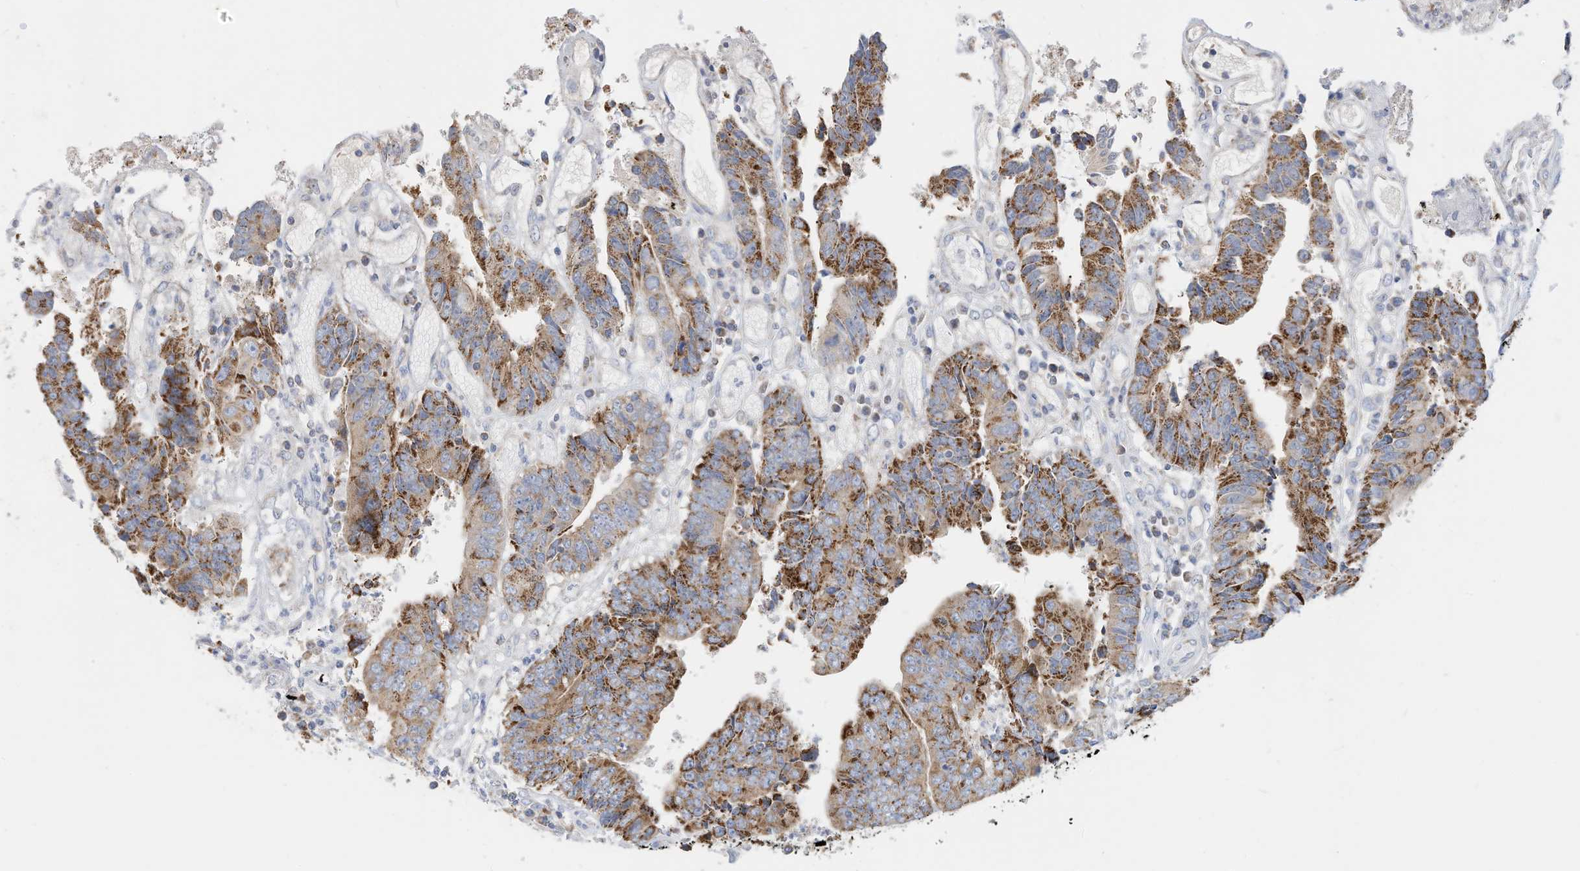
{"staining": {"intensity": "strong", "quantity": "25%-75%", "location": "cytoplasmic/membranous"}, "tissue": "colorectal cancer", "cell_type": "Tumor cells", "image_type": "cancer", "snomed": [{"axis": "morphology", "description": "Adenocarcinoma, NOS"}, {"axis": "topography", "description": "Rectum"}], "caption": "High-magnification brightfield microscopy of adenocarcinoma (colorectal) stained with DAB (3,3'-diaminobenzidine) (brown) and counterstained with hematoxylin (blue). tumor cells exhibit strong cytoplasmic/membranous positivity is present in approximately25%-75% of cells.", "gene": "RHOH", "patient": {"sex": "male", "age": 84}}